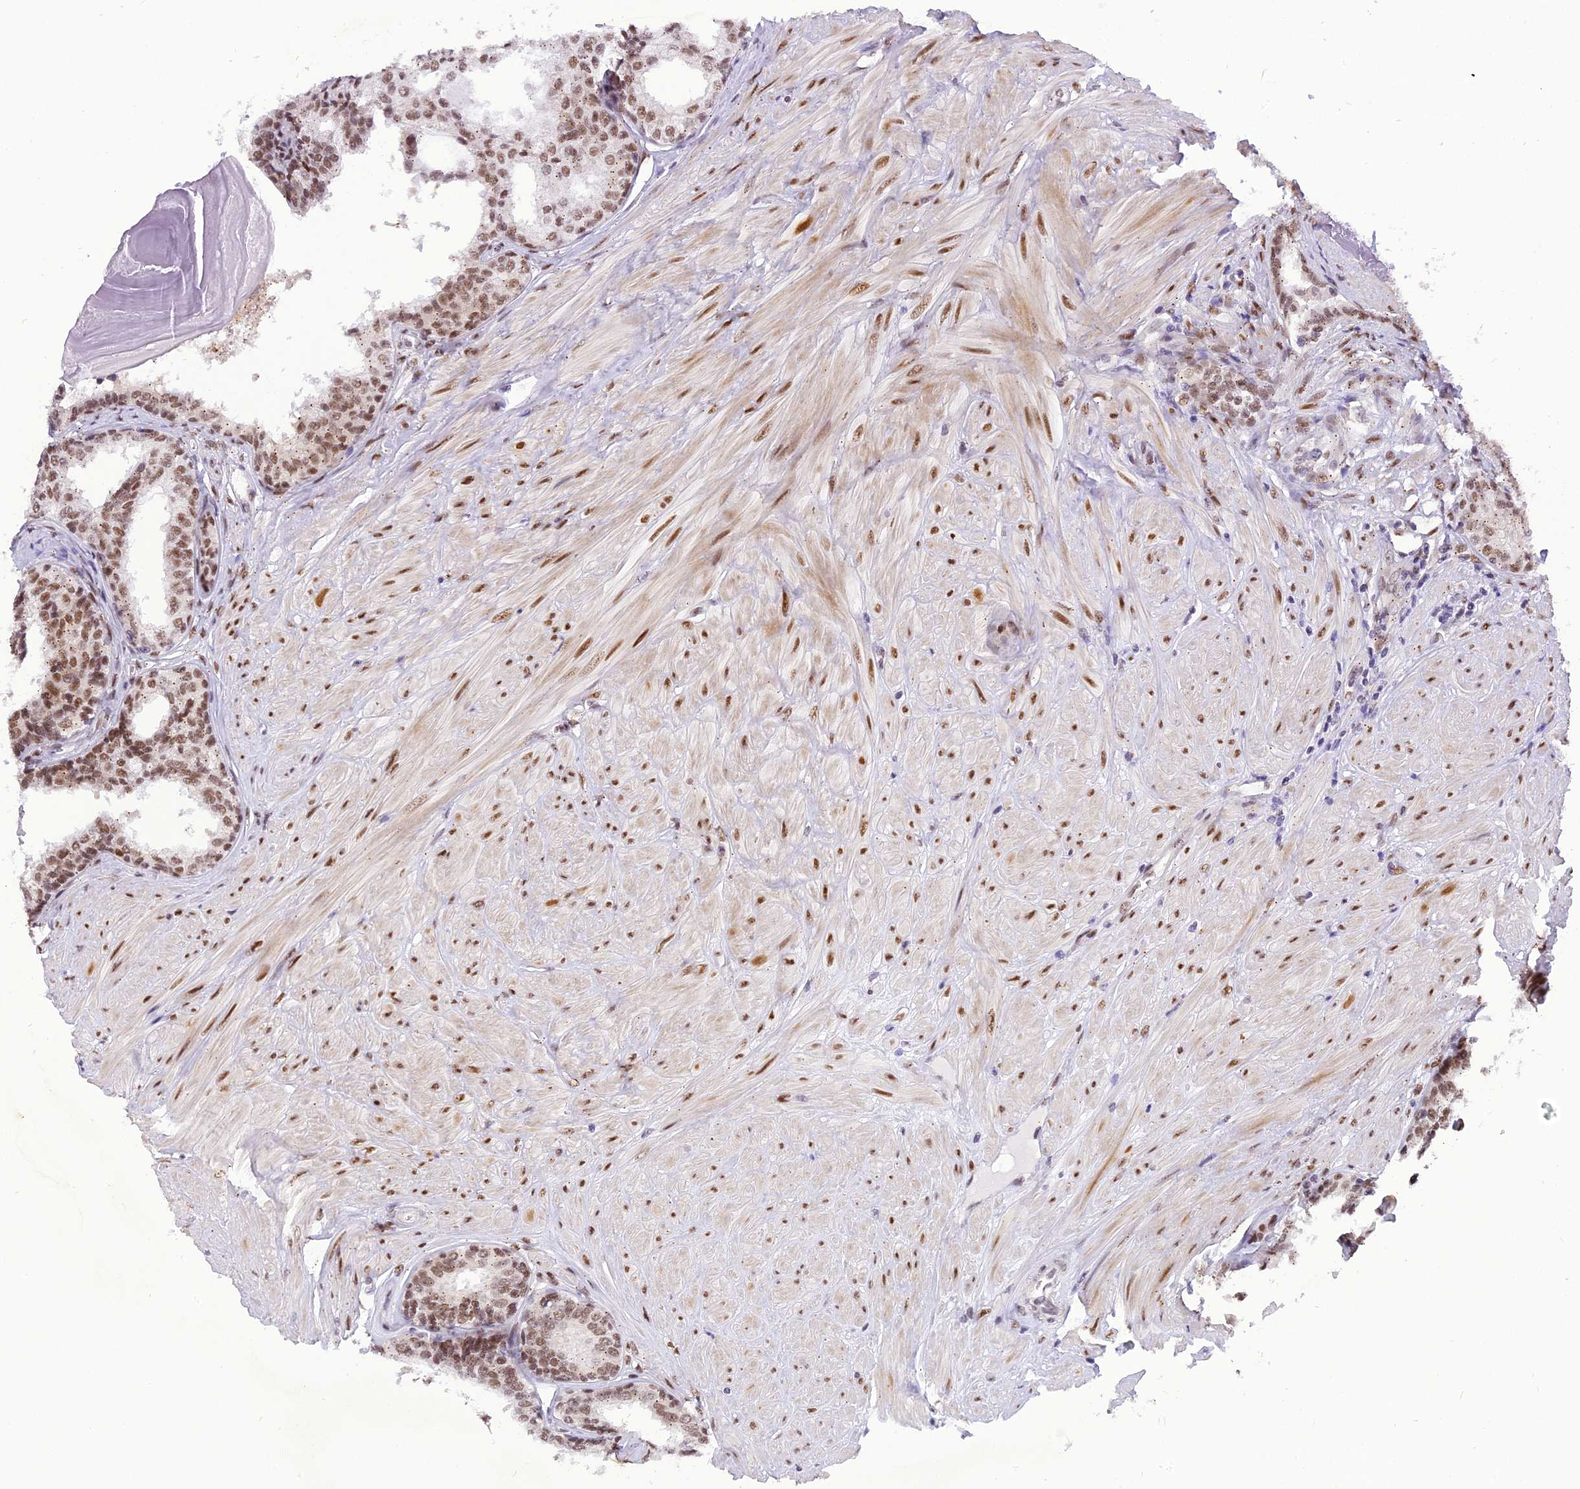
{"staining": {"intensity": "moderate", "quantity": ">75%", "location": "nuclear"}, "tissue": "prostate cancer", "cell_type": "Tumor cells", "image_type": "cancer", "snomed": [{"axis": "morphology", "description": "Adenocarcinoma, High grade"}, {"axis": "topography", "description": "Prostate"}], "caption": "About >75% of tumor cells in human prostate cancer show moderate nuclear protein expression as visualized by brown immunohistochemical staining.", "gene": "IRF2BP1", "patient": {"sex": "male", "age": 62}}